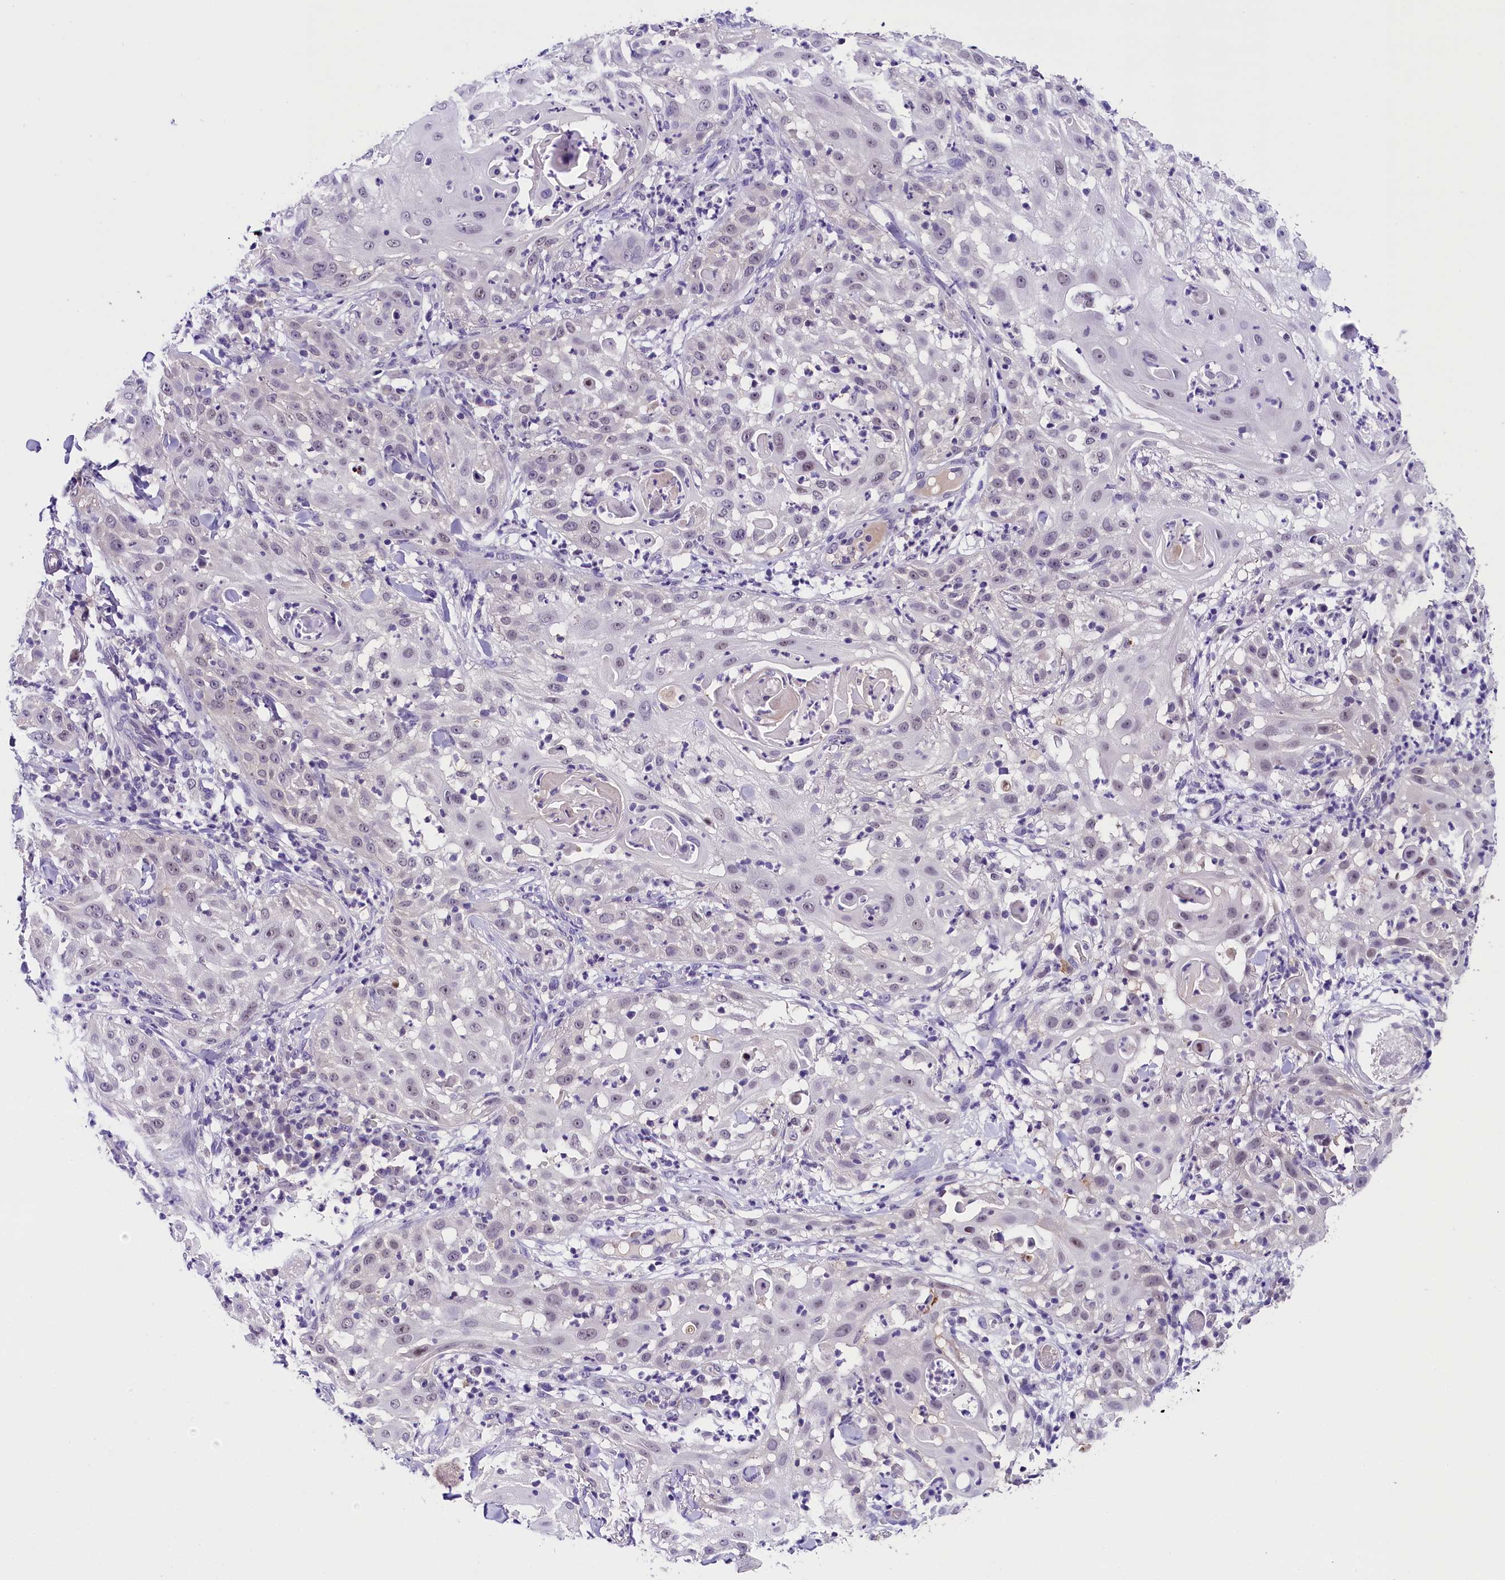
{"staining": {"intensity": "negative", "quantity": "none", "location": "none"}, "tissue": "skin cancer", "cell_type": "Tumor cells", "image_type": "cancer", "snomed": [{"axis": "morphology", "description": "Squamous cell carcinoma, NOS"}, {"axis": "topography", "description": "Skin"}], "caption": "The photomicrograph exhibits no staining of tumor cells in skin squamous cell carcinoma.", "gene": "IQCN", "patient": {"sex": "female", "age": 44}}